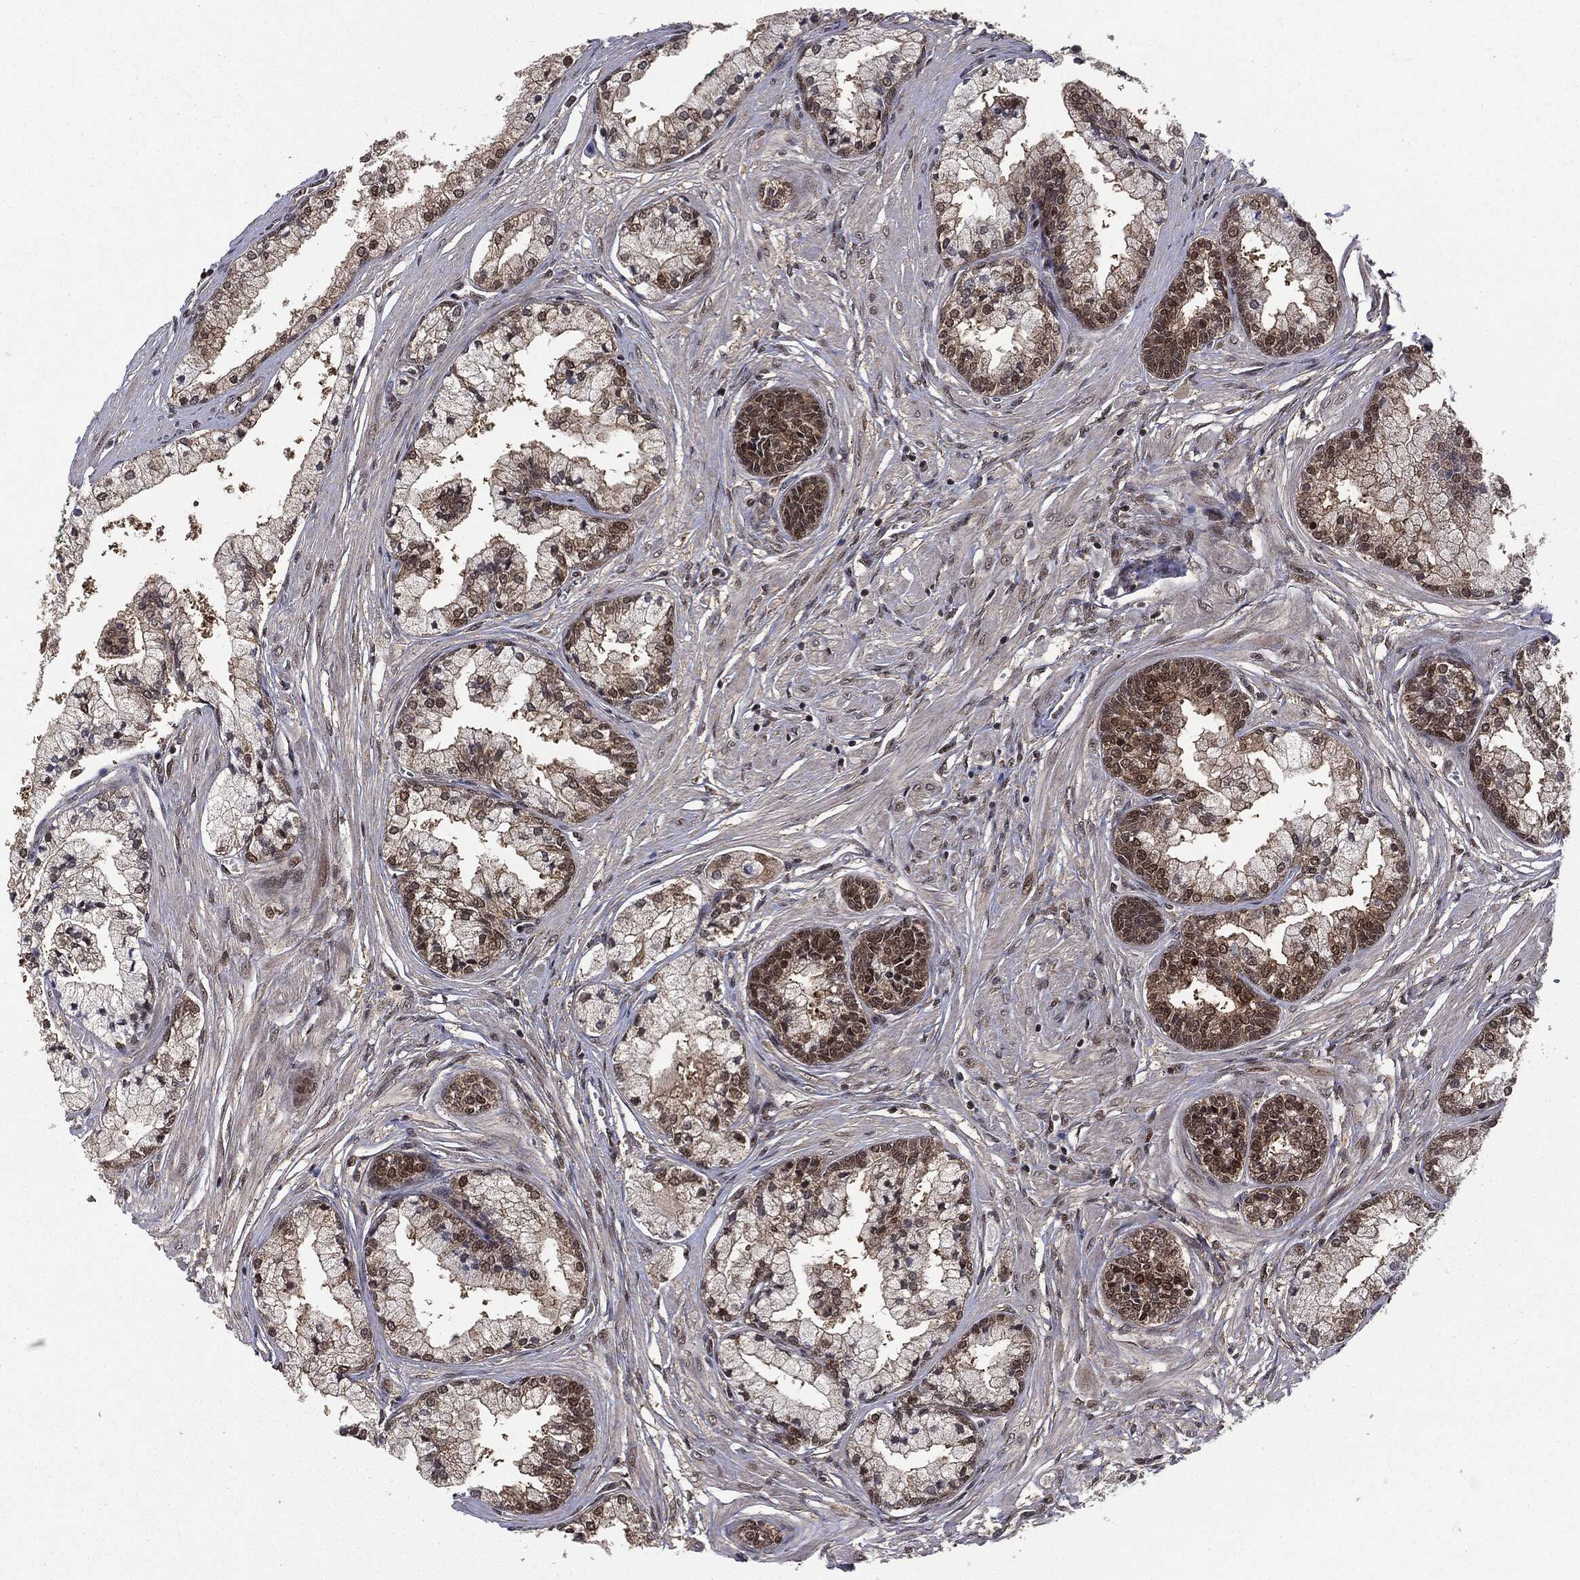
{"staining": {"intensity": "weak", "quantity": "25%-75%", "location": "cytoplasmic/membranous,nuclear"}, "tissue": "prostate cancer", "cell_type": "Tumor cells", "image_type": "cancer", "snomed": [{"axis": "morphology", "description": "Adenocarcinoma, High grade"}, {"axis": "topography", "description": "Prostate"}], "caption": "Immunohistochemical staining of human prostate cancer (adenocarcinoma (high-grade)) shows weak cytoplasmic/membranous and nuclear protein expression in approximately 25%-75% of tumor cells.", "gene": "PTPA", "patient": {"sex": "male", "age": 66}}